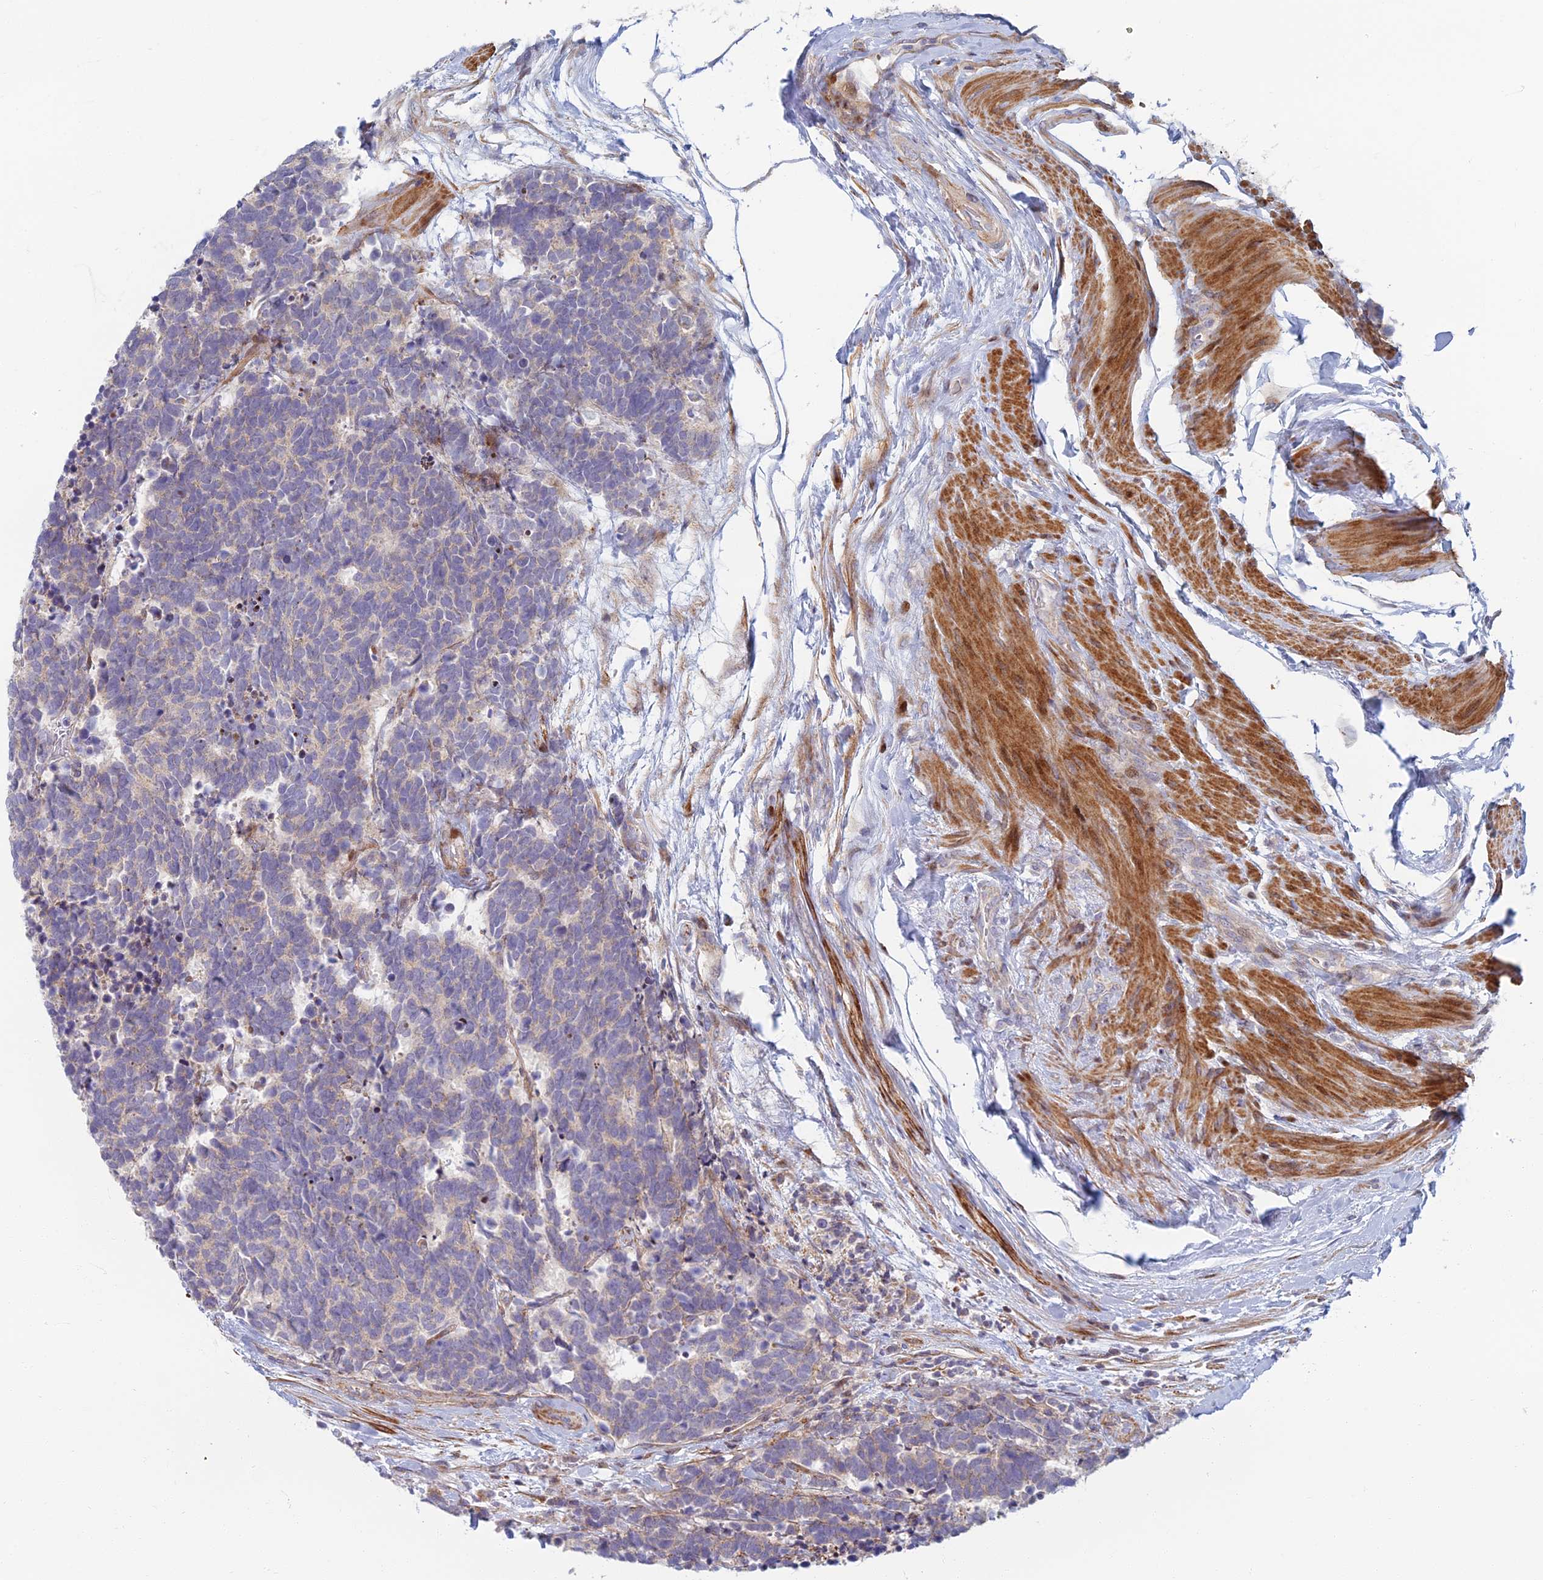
{"staining": {"intensity": "negative", "quantity": "none", "location": "none"}, "tissue": "carcinoid", "cell_type": "Tumor cells", "image_type": "cancer", "snomed": [{"axis": "morphology", "description": "Carcinoma, NOS"}, {"axis": "morphology", "description": "Carcinoid, malignant, NOS"}, {"axis": "topography", "description": "Prostate"}], "caption": "Tumor cells show no significant protein expression in carcinoid. (Stains: DAB IHC with hematoxylin counter stain, Microscopy: brightfield microscopy at high magnification).", "gene": "C15orf40", "patient": {"sex": "male", "age": 57}}